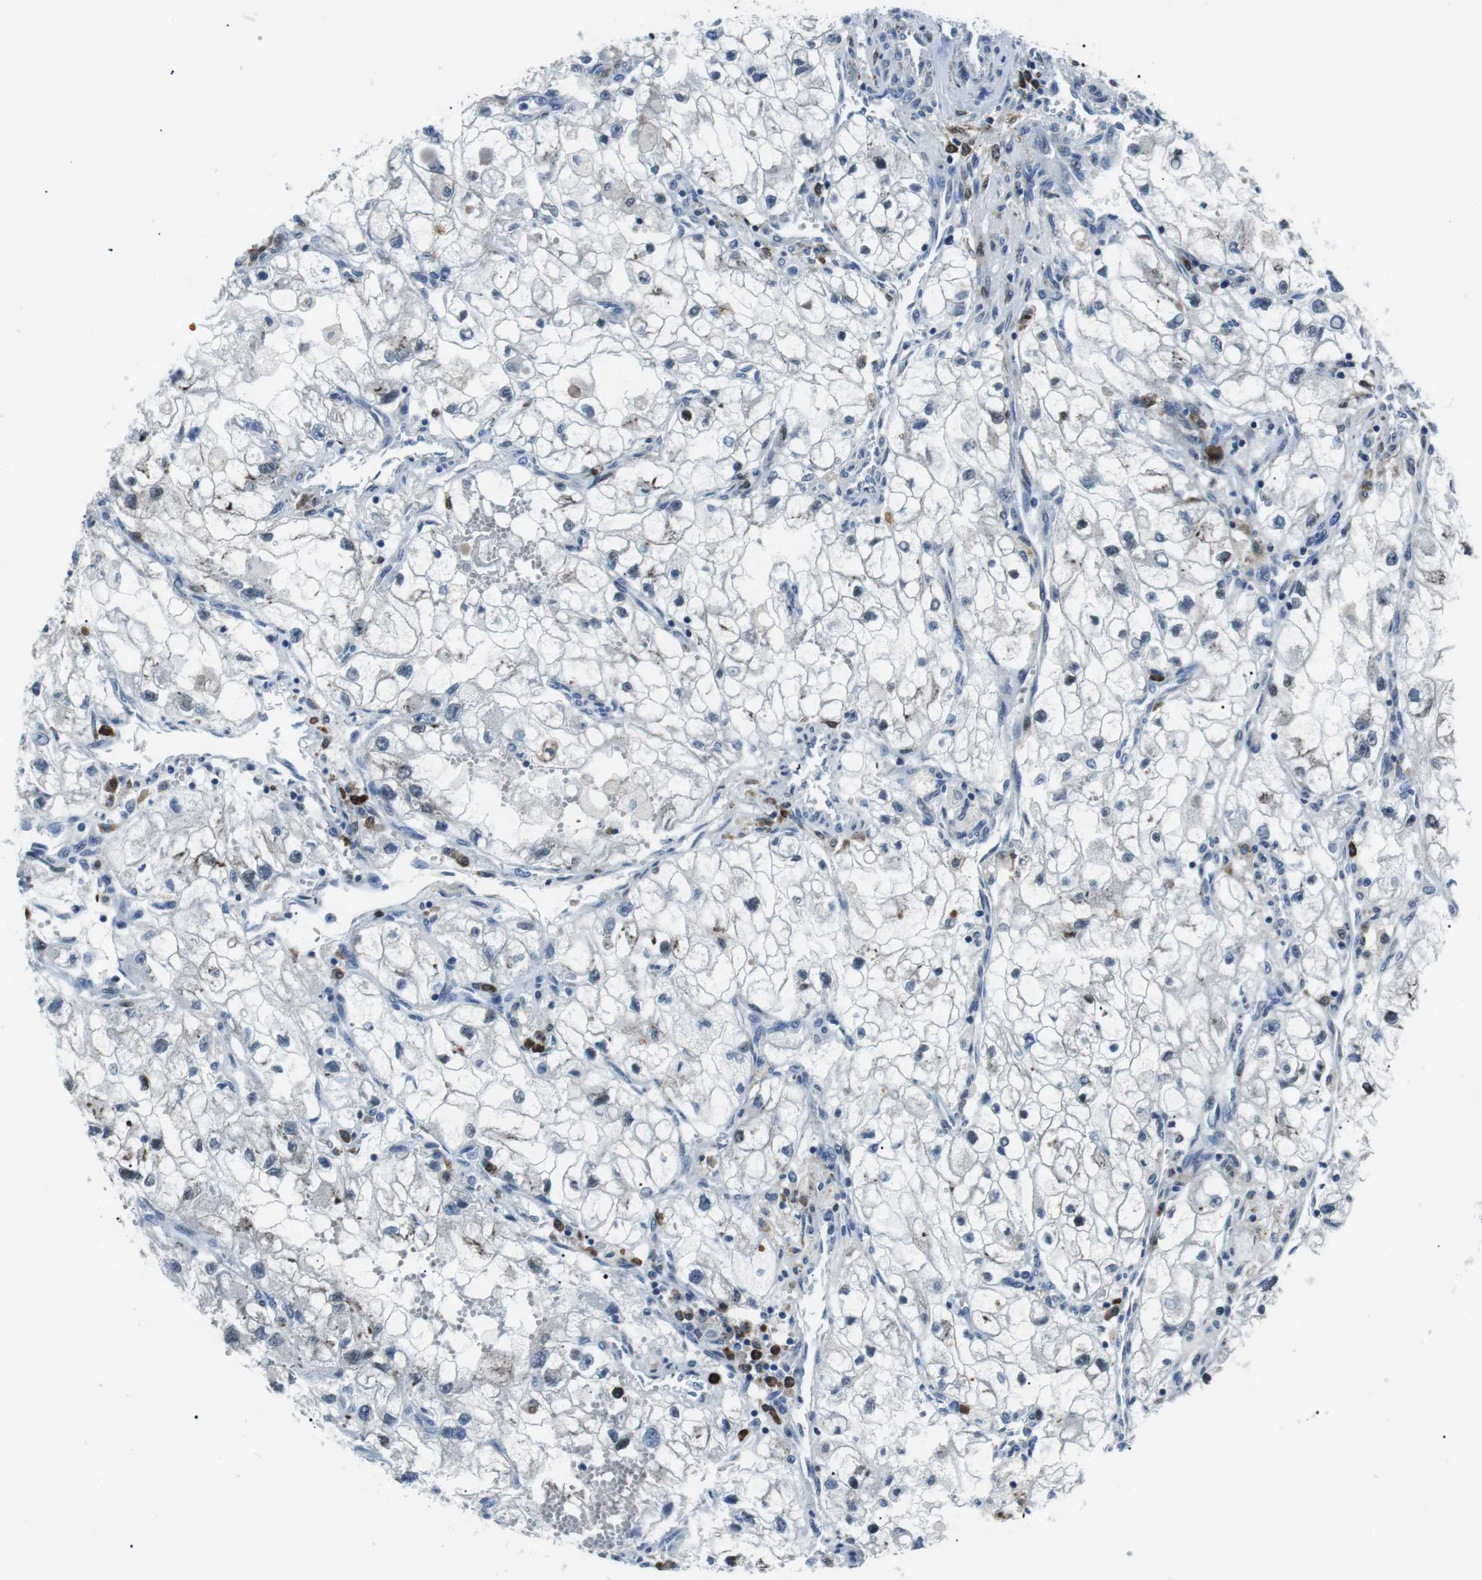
{"staining": {"intensity": "negative", "quantity": "none", "location": "none"}, "tissue": "renal cancer", "cell_type": "Tumor cells", "image_type": "cancer", "snomed": [{"axis": "morphology", "description": "Adenocarcinoma, NOS"}, {"axis": "topography", "description": "Kidney"}], "caption": "The micrograph displays no significant expression in tumor cells of renal cancer.", "gene": "BLNK", "patient": {"sex": "female", "age": 70}}